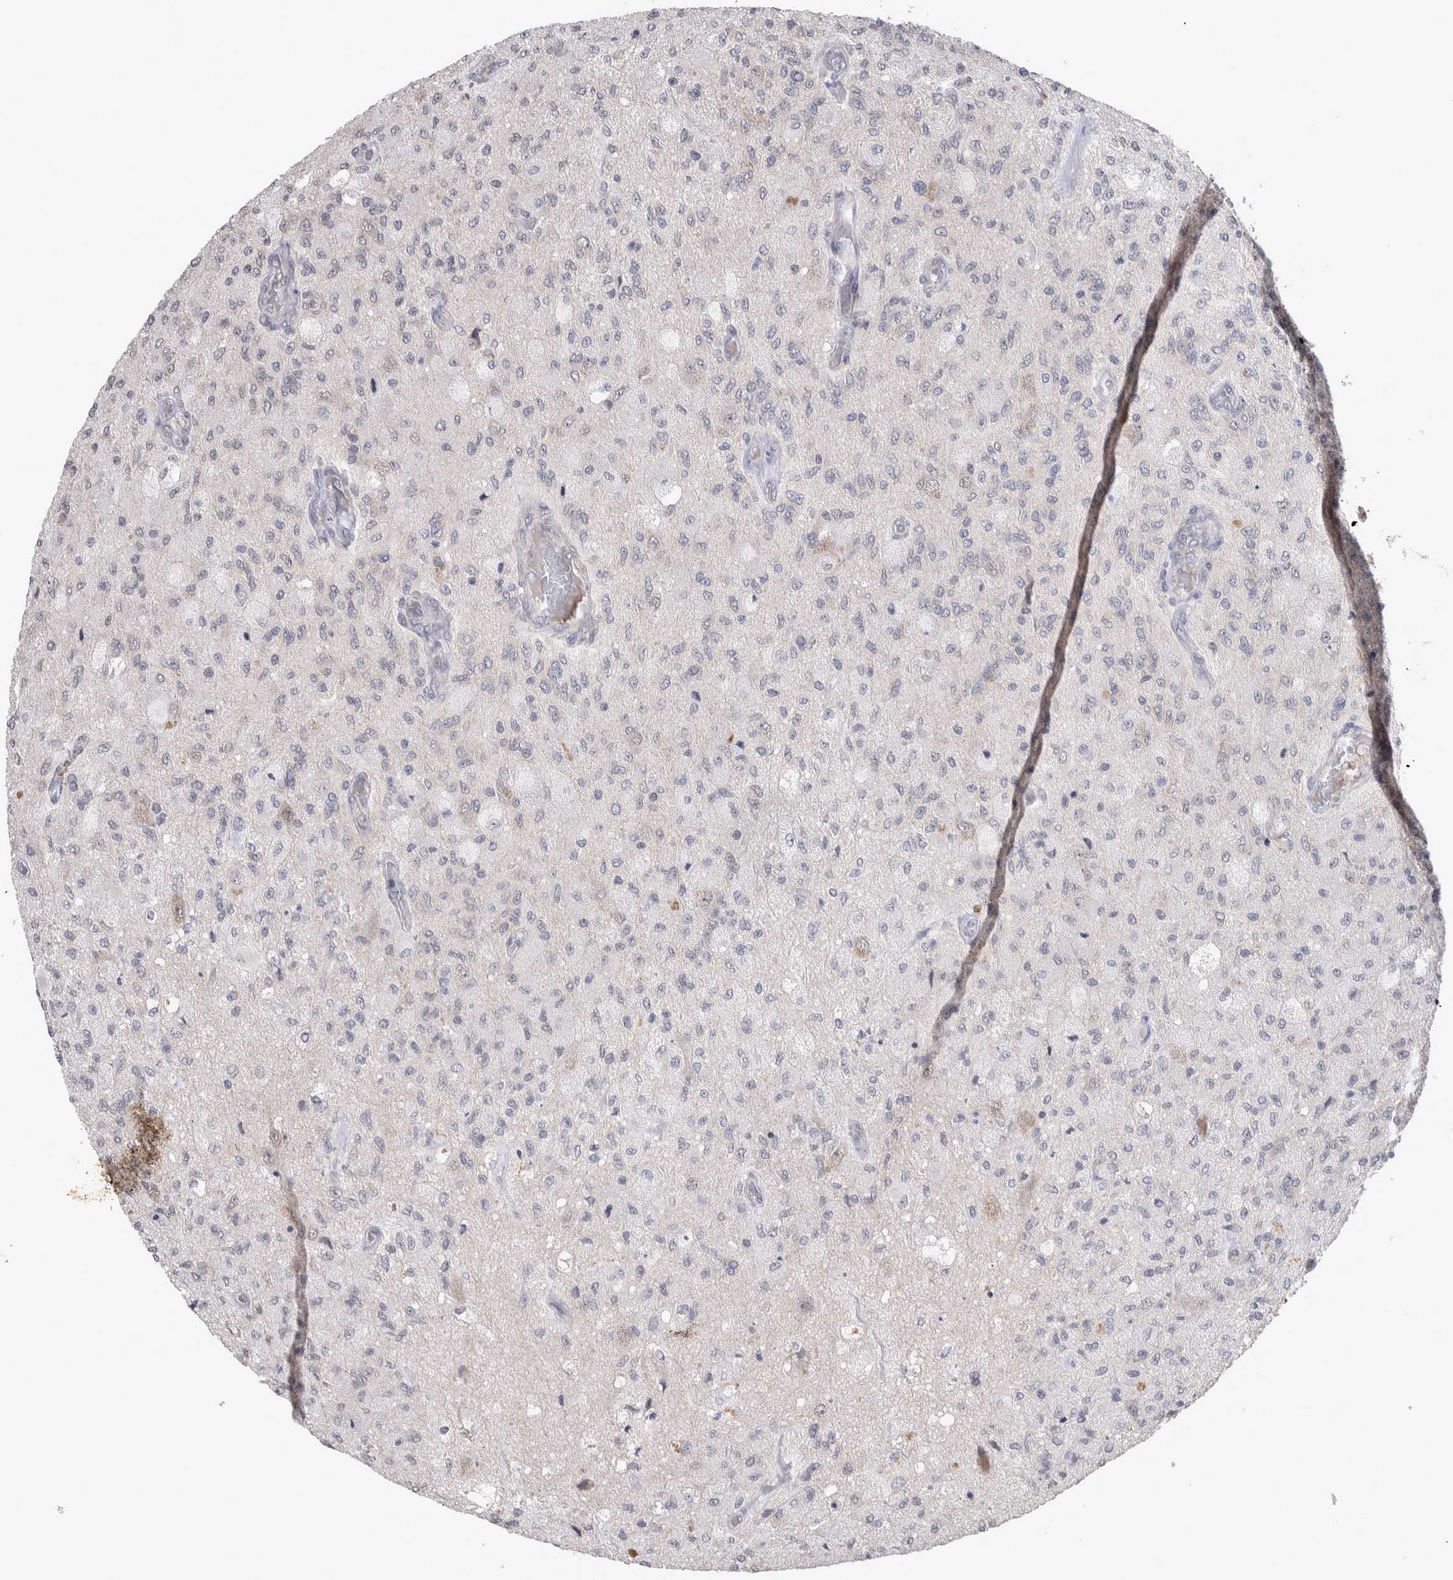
{"staining": {"intensity": "negative", "quantity": "none", "location": "none"}, "tissue": "glioma", "cell_type": "Tumor cells", "image_type": "cancer", "snomed": [{"axis": "morphology", "description": "Normal tissue, NOS"}, {"axis": "morphology", "description": "Glioma, malignant, High grade"}, {"axis": "topography", "description": "Cerebral cortex"}], "caption": "This is an immunohistochemistry micrograph of human glioma. There is no expression in tumor cells.", "gene": "CUL2", "patient": {"sex": "male", "age": 77}}